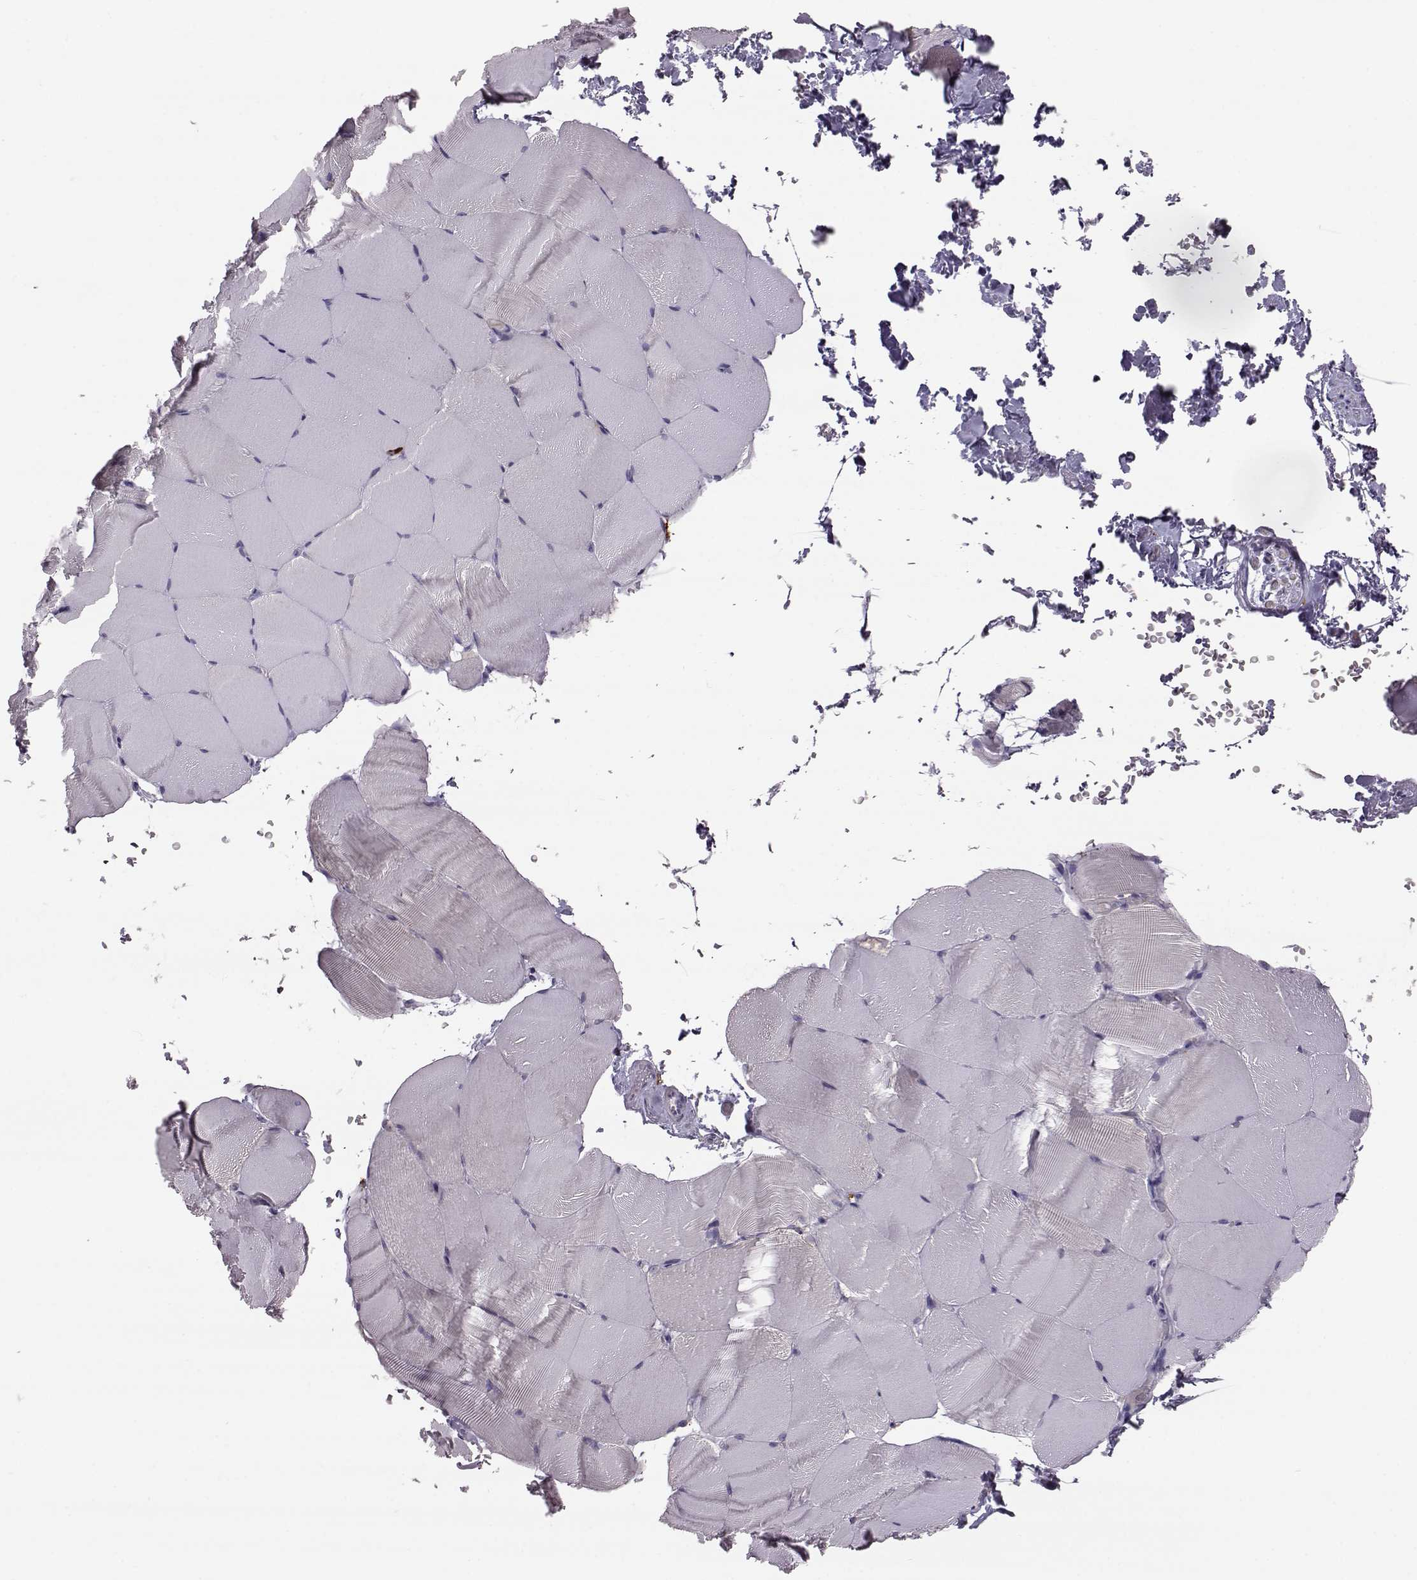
{"staining": {"intensity": "negative", "quantity": "none", "location": "none"}, "tissue": "skeletal muscle", "cell_type": "Myocytes", "image_type": "normal", "snomed": [{"axis": "morphology", "description": "Normal tissue, NOS"}, {"axis": "topography", "description": "Skeletal muscle"}], "caption": "Histopathology image shows no protein expression in myocytes of normal skeletal muscle. Nuclei are stained in blue.", "gene": "ADGRG5", "patient": {"sex": "female", "age": 37}}